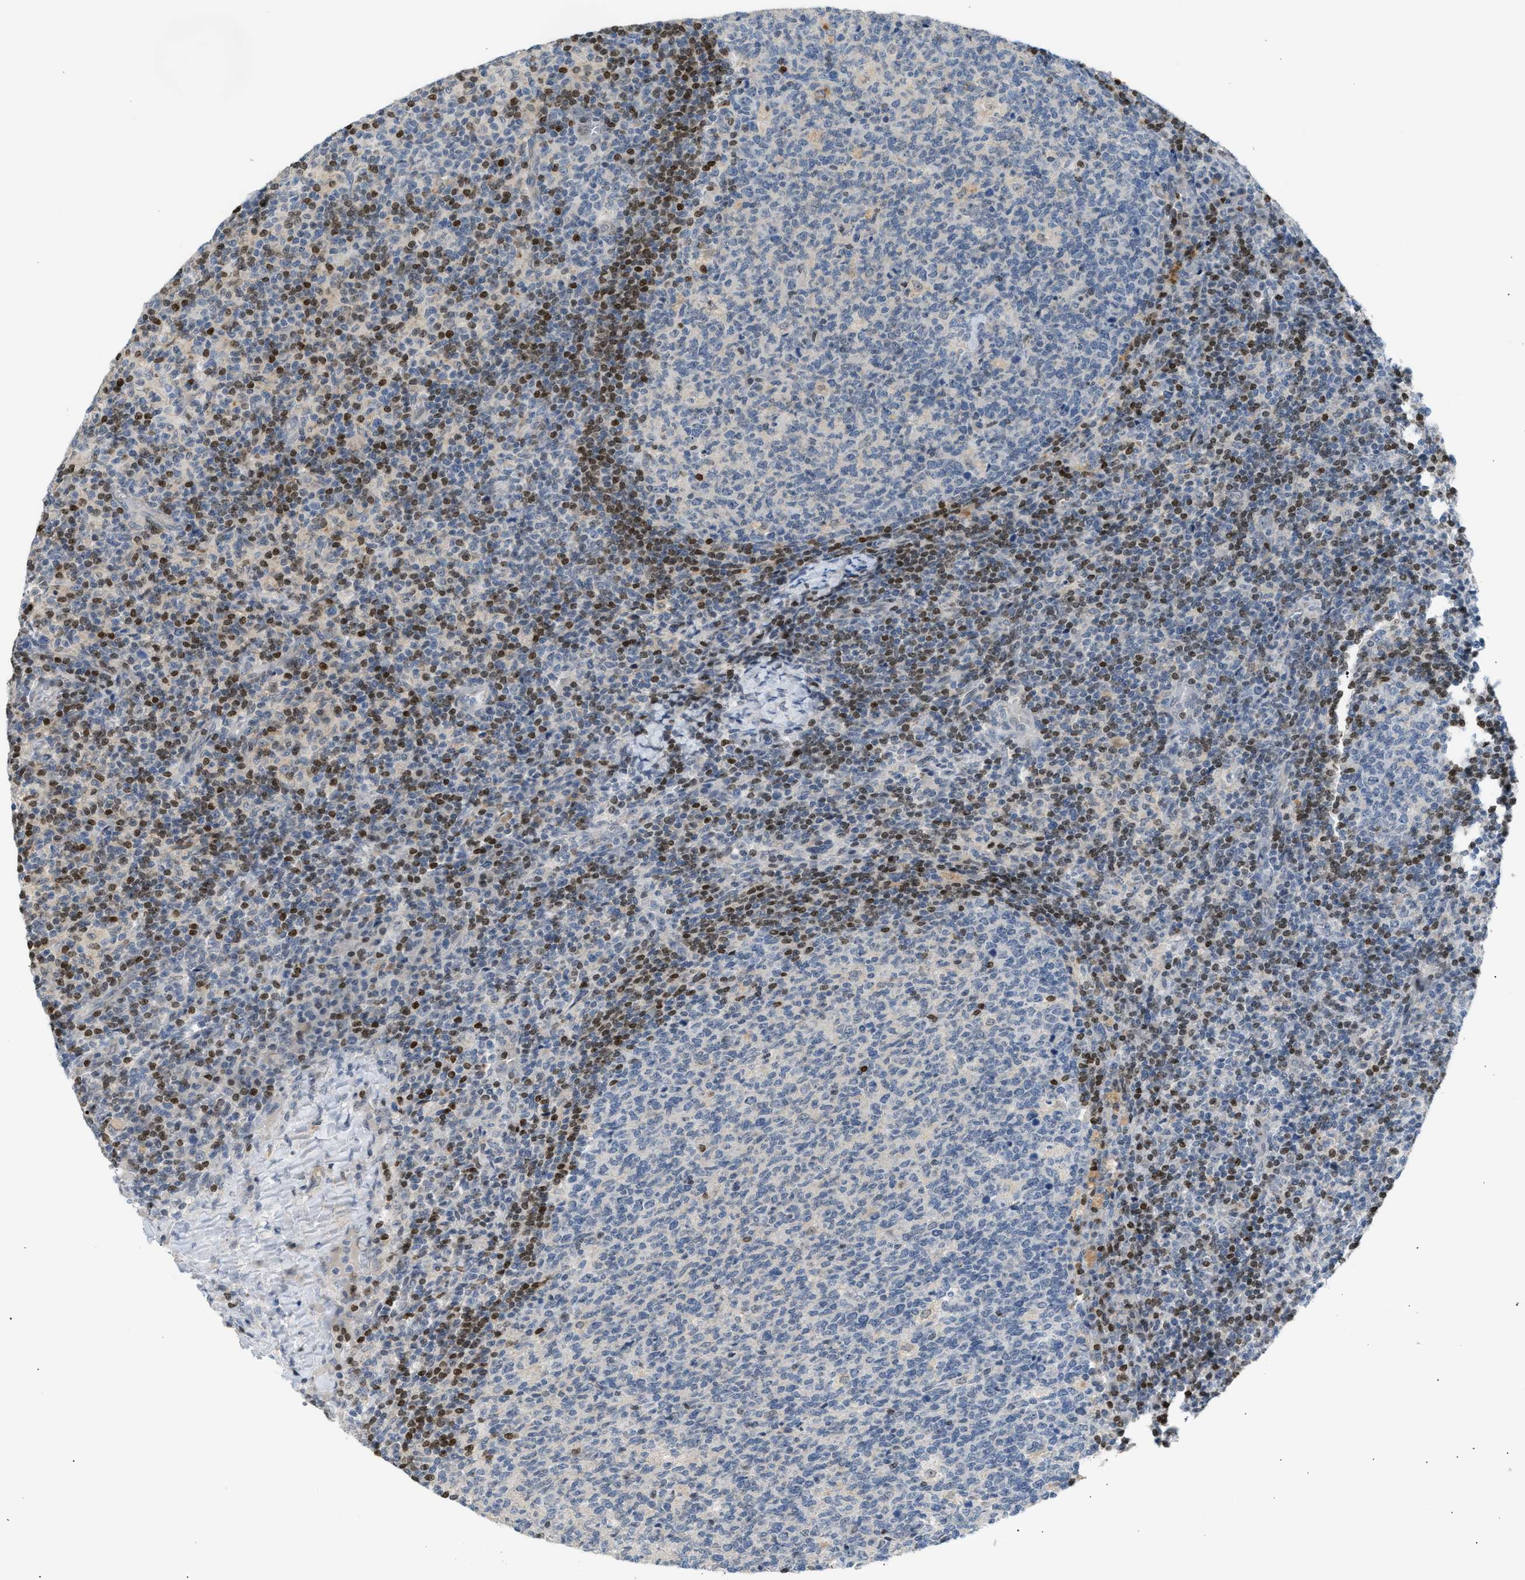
{"staining": {"intensity": "negative", "quantity": "none", "location": "none"}, "tissue": "lymph node", "cell_type": "Germinal center cells", "image_type": "normal", "snomed": [{"axis": "morphology", "description": "Normal tissue, NOS"}, {"axis": "morphology", "description": "Inflammation, NOS"}, {"axis": "topography", "description": "Lymph node"}], "caption": "This photomicrograph is of unremarkable lymph node stained with immunohistochemistry (IHC) to label a protein in brown with the nuclei are counter-stained blue. There is no expression in germinal center cells.", "gene": "NPS", "patient": {"sex": "male", "age": 55}}